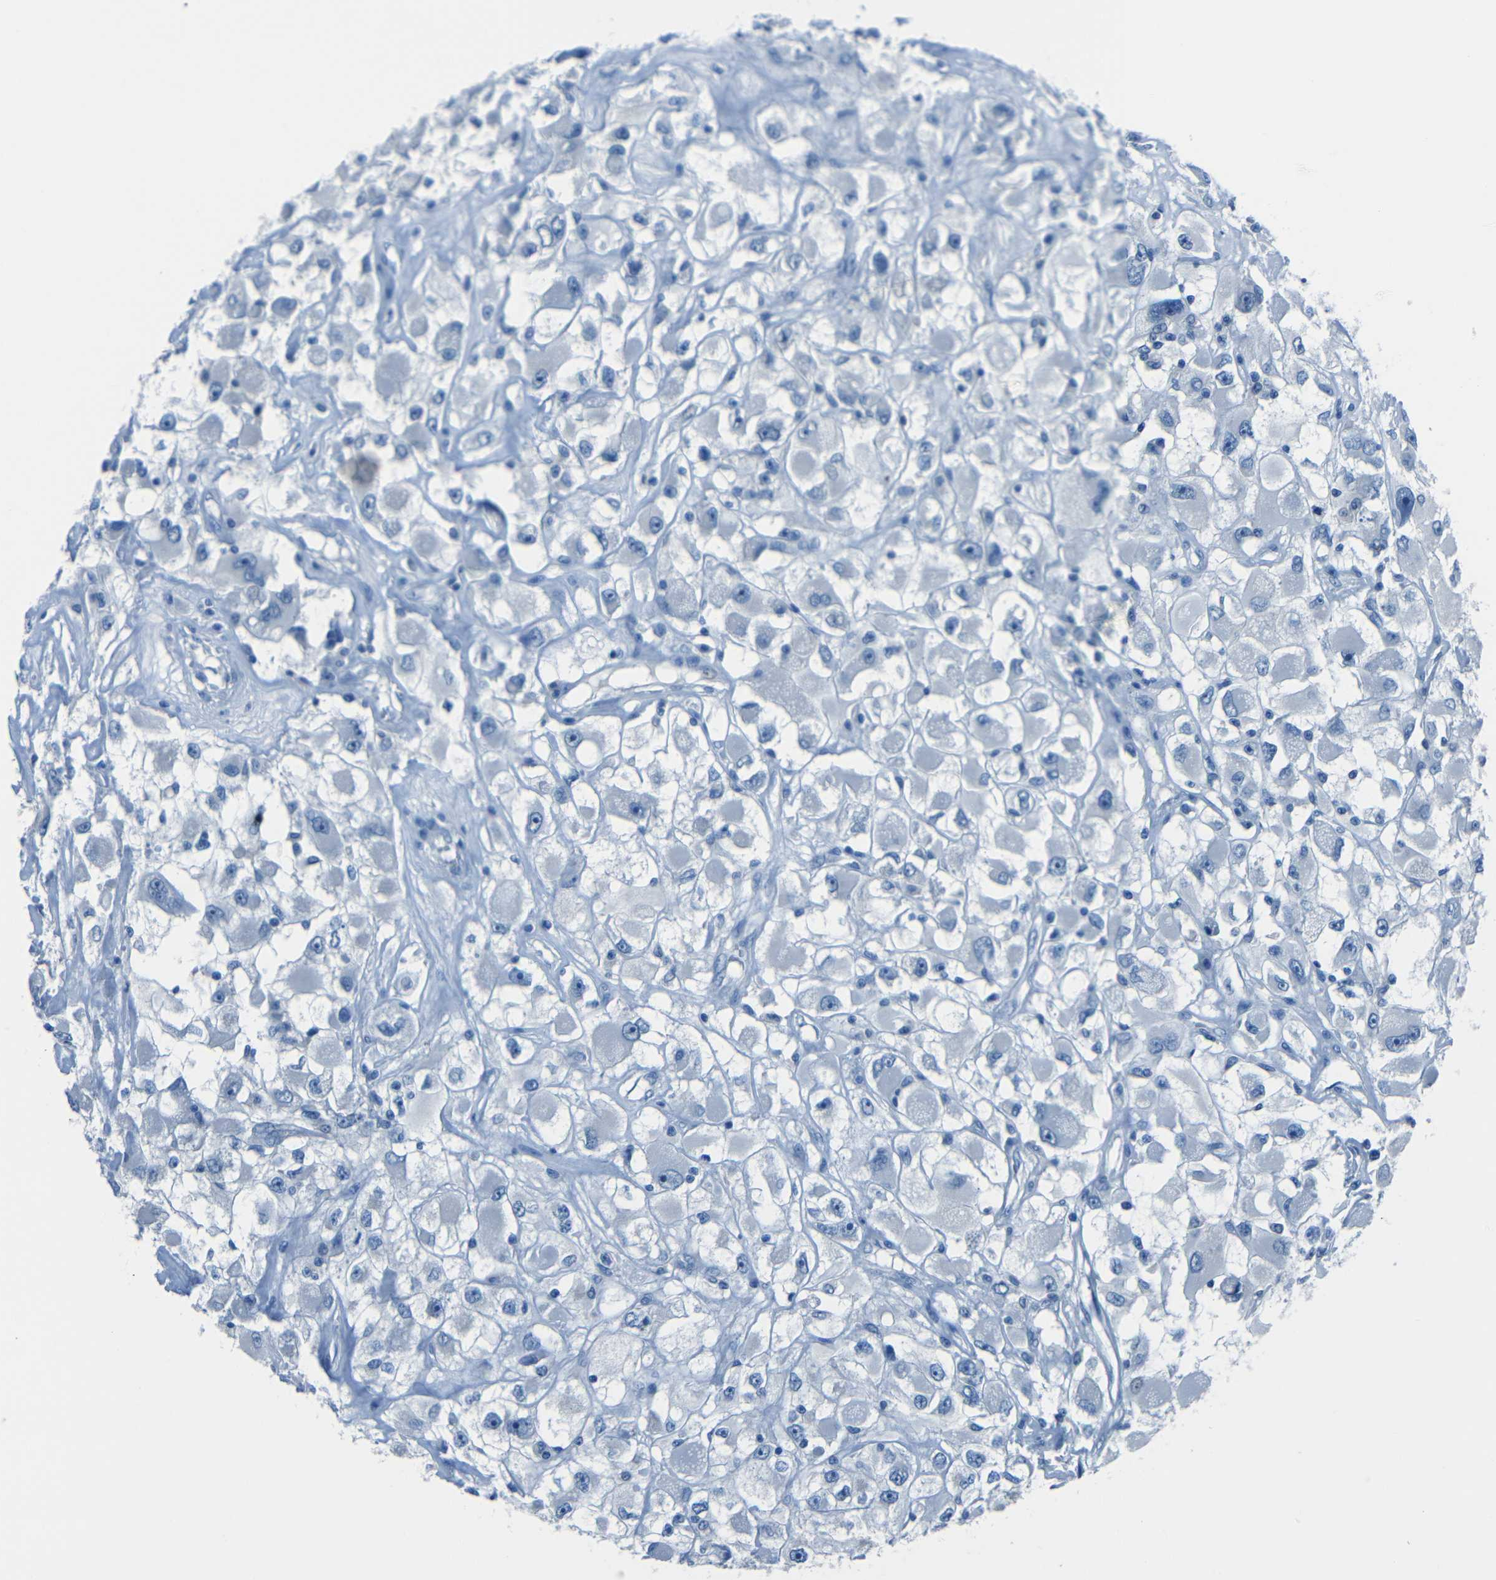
{"staining": {"intensity": "negative", "quantity": "none", "location": "none"}, "tissue": "renal cancer", "cell_type": "Tumor cells", "image_type": "cancer", "snomed": [{"axis": "morphology", "description": "Adenocarcinoma, NOS"}, {"axis": "topography", "description": "Kidney"}], "caption": "This is an immunohistochemistry (IHC) image of human renal adenocarcinoma. There is no staining in tumor cells.", "gene": "FBN2", "patient": {"sex": "female", "age": 52}}